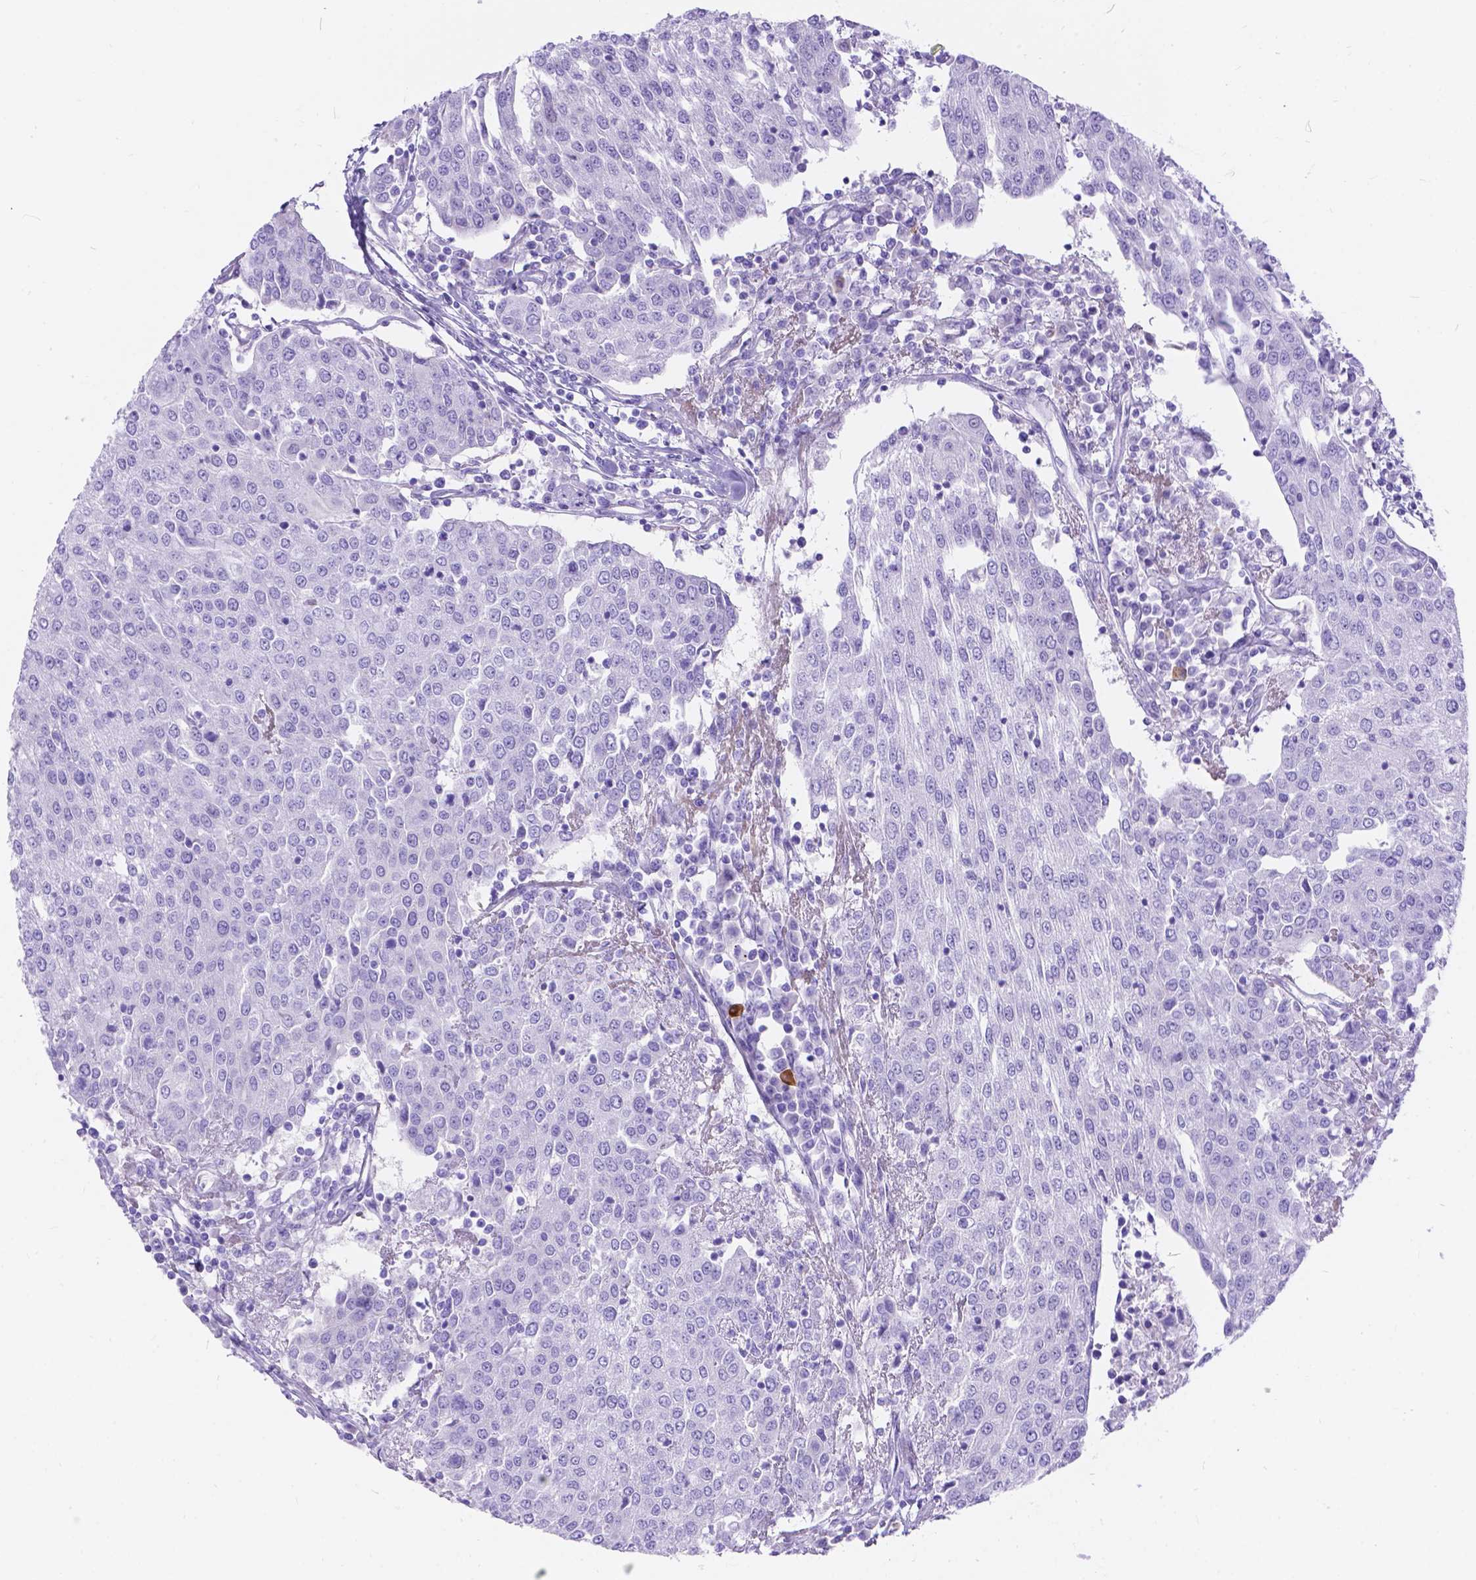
{"staining": {"intensity": "negative", "quantity": "none", "location": "none"}, "tissue": "urothelial cancer", "cell_type": "Tumor cells", "image_type": "cancer", "snomed": [{"axis": "morphology", "description": "Urothelial carcinoma, High grade"}, {"axis": "topography", "description": "Urinary bladder"}], "caption": "There is no significant staining in tumor cells of urothelial cancer.", "gene": "KLHL10", "patient": {"sex": "female", "age": 85}}